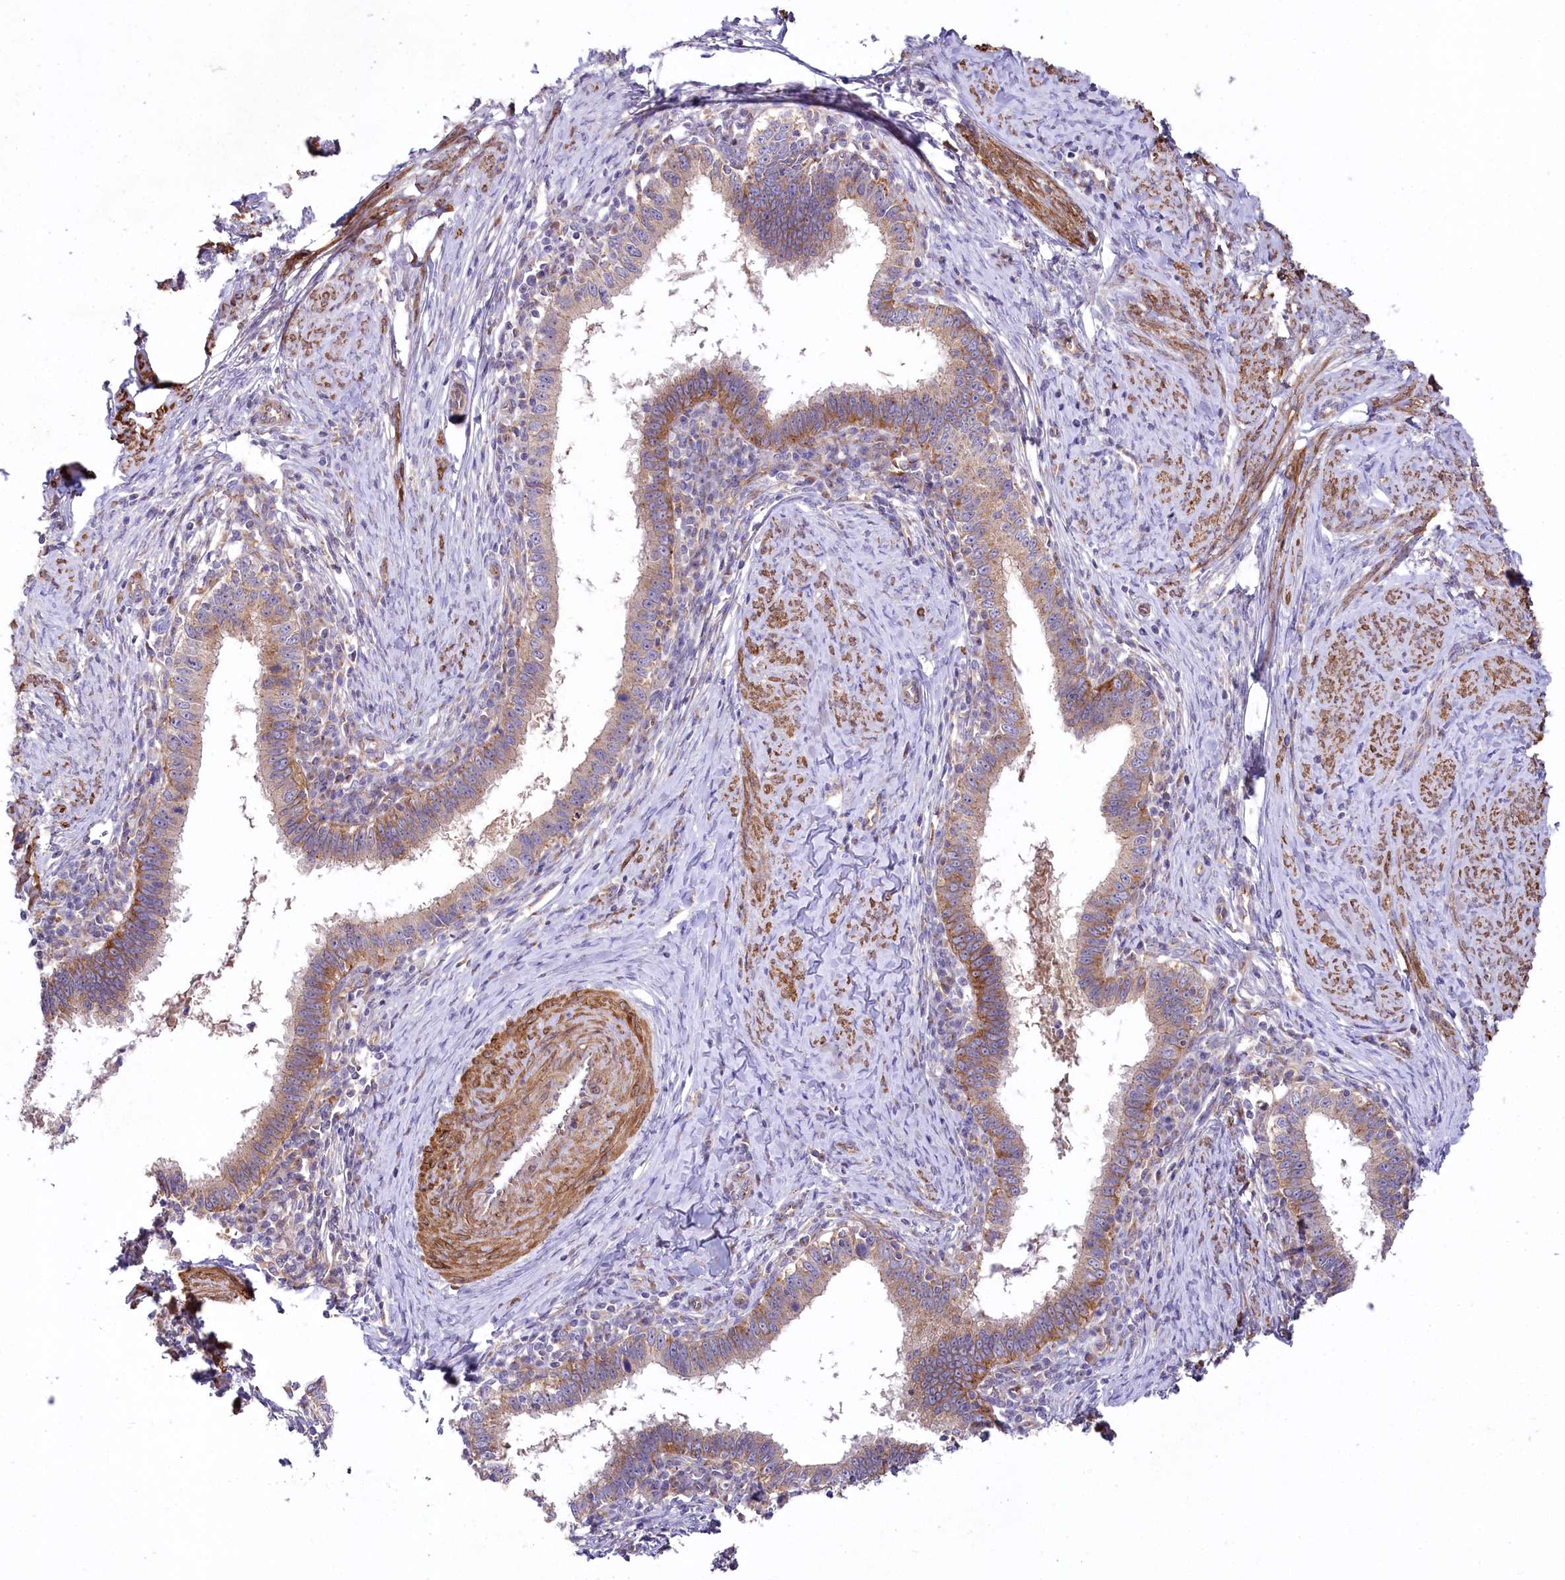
{"staining": {"intensity": "moderate", "quantity": ">75%", "location": "cytoplasmic/membranous"}, "tissue": "cervical cancer", "cell_type": "Tumor cells", "image_type": "cancer", "snomed": [{"axis": "morphology", "description": "Adenocarcinoma, NOS"}, {"axis": "topography", "description": "Cervix"}], "caption": "Protein staining of cervical cancer (adenocarcinoma) tissue exhibits moderate cytoplasmic/membranous staining in about >75% of tumor cells.", "gene": "STX6", "patient": {"sex": "female", "age": 36}}